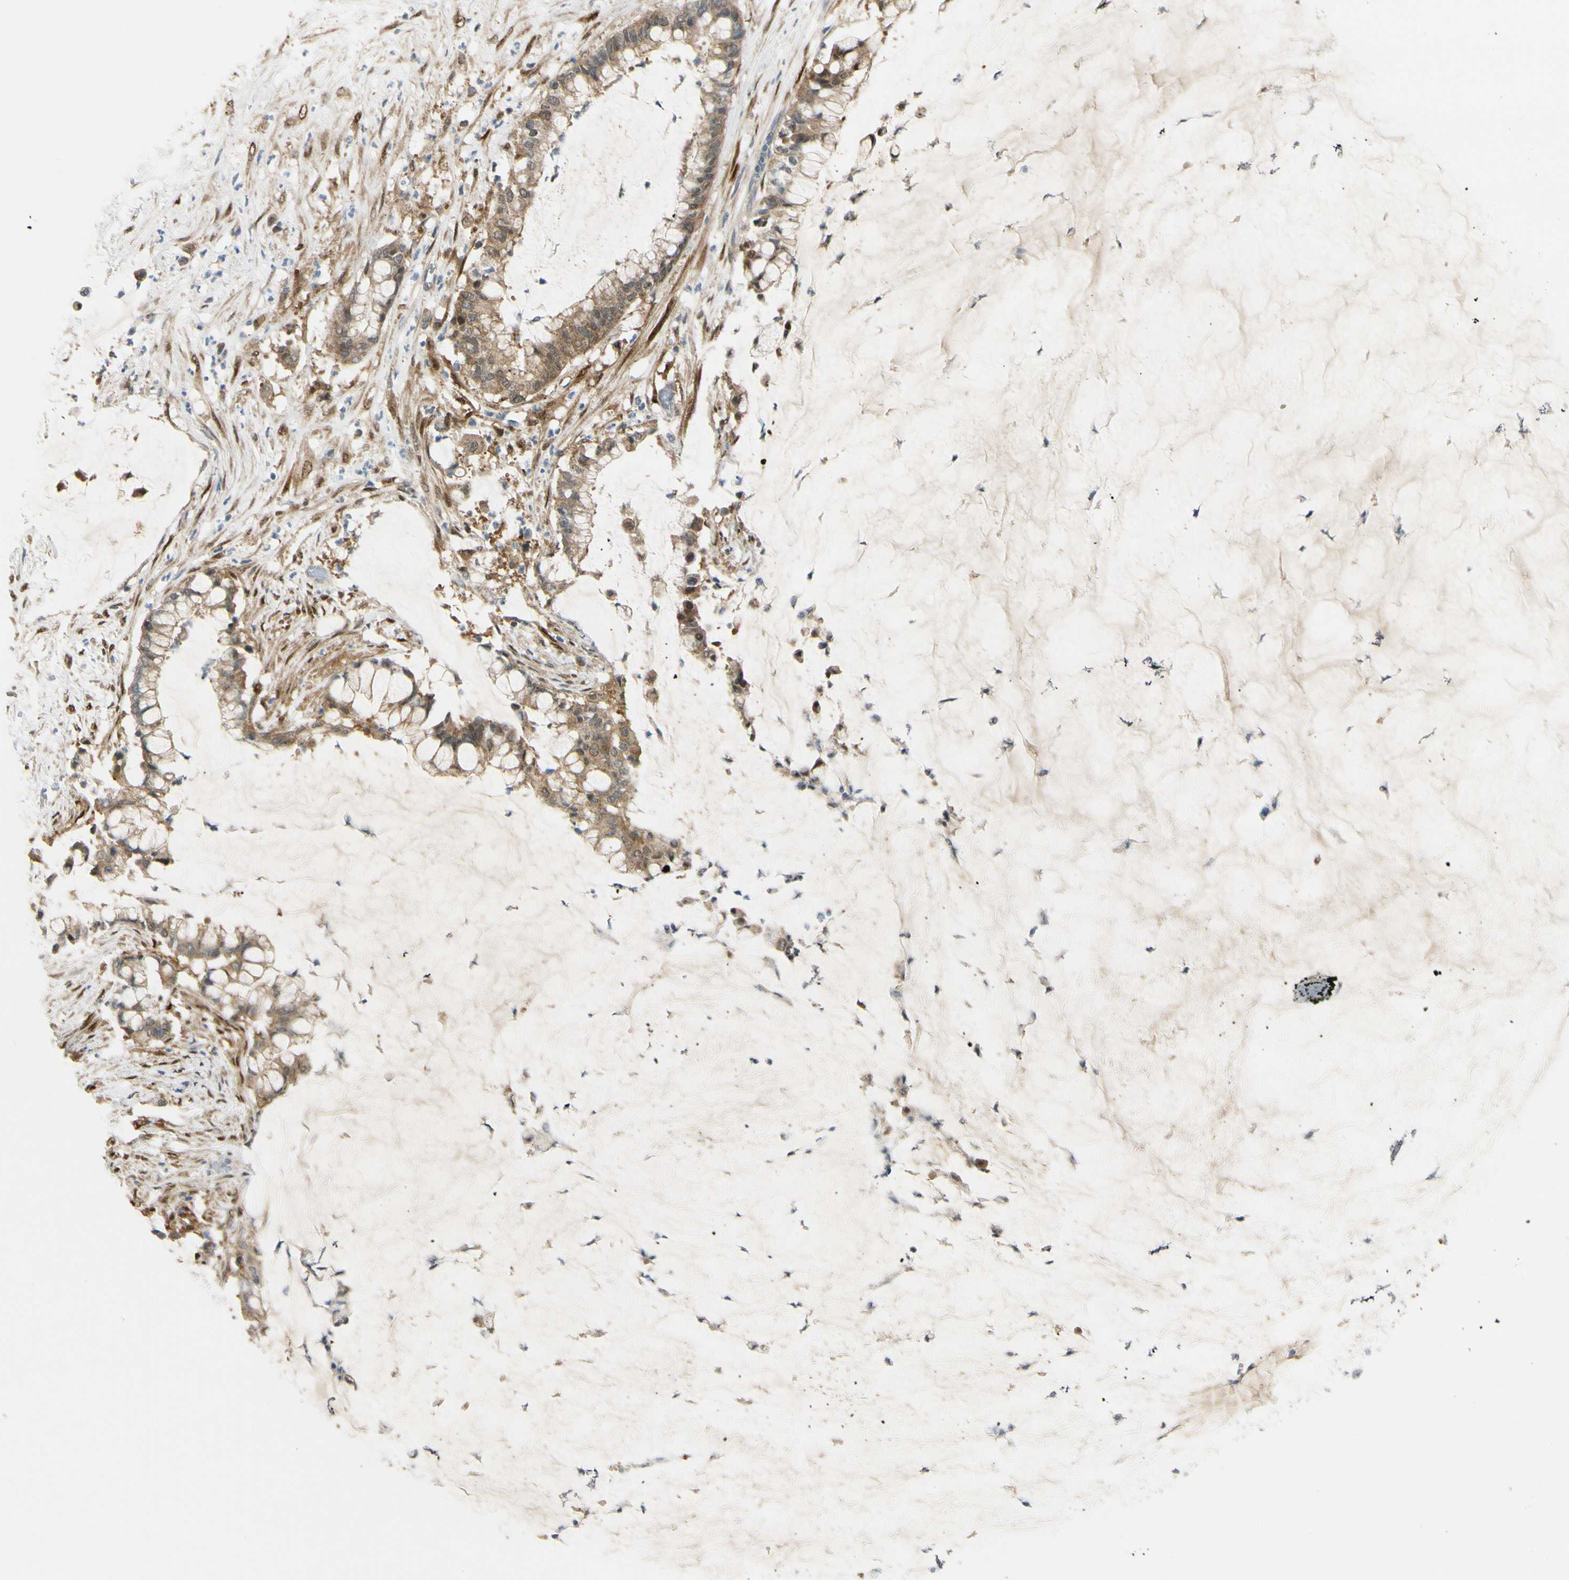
{"staining": {"intensity": "moderate", "quantity": "25%-75%", "location": "cytoplasmic/membranous"}, "tissue": "pancreatic cancer", "cell_type": "Tumor cells", "image_type": "cancer", "snomed": [{"axis": "morphology", "description": "Adenocarcinoma, NOS"}, {"axis": "topography", "description": "Pancreas"}], "caption": "A medium amount of moderate cytoplasmic/membranous staining is identified in about 25%-75% of tumor cells in adenocarcinoma (pancreatic) tissue.", "gene": "FHL2", "patient": {"sex": "male", "age": 41}}